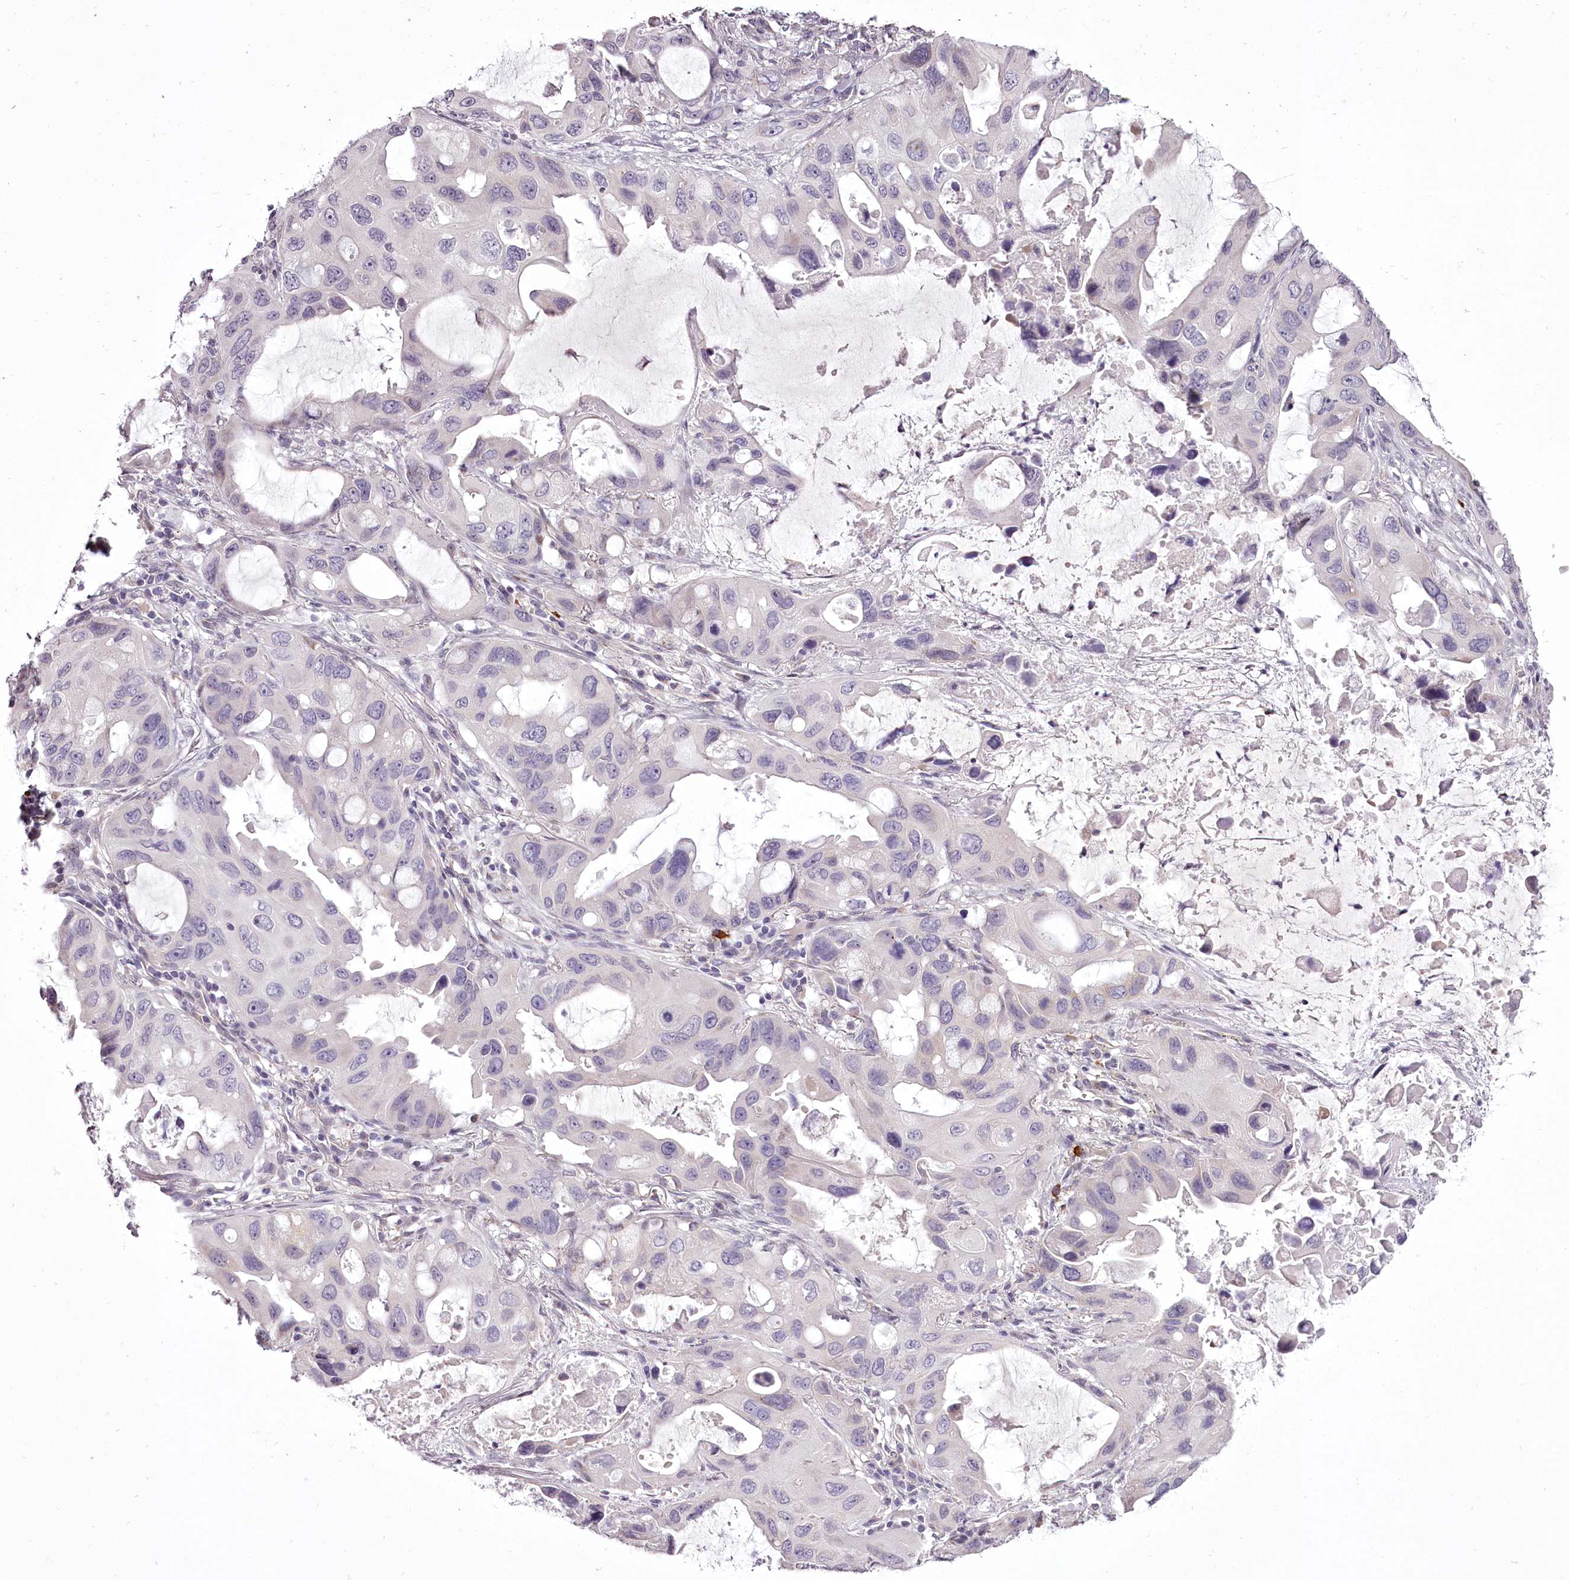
{"staining": {"intensity": "negative", "quantity": "none", "location": "none"}, "tissue": "lung cancer", "cell_type": "Tumor cells", "image_type": "cancer", "snomed": [{"axis": "morphology", "description": "Squamous cell carcinoma, NOS"}, {"axis": "topography", "description": "Lung"}], "caption": "A high-resolution histopathology image shows immunohistochemistry staining of squamous cell carcinoma (lung), which shows no significant positivity in tumor cells.", "gene": "C1orf56", "patient": {"sex": "female", "age": 73}}